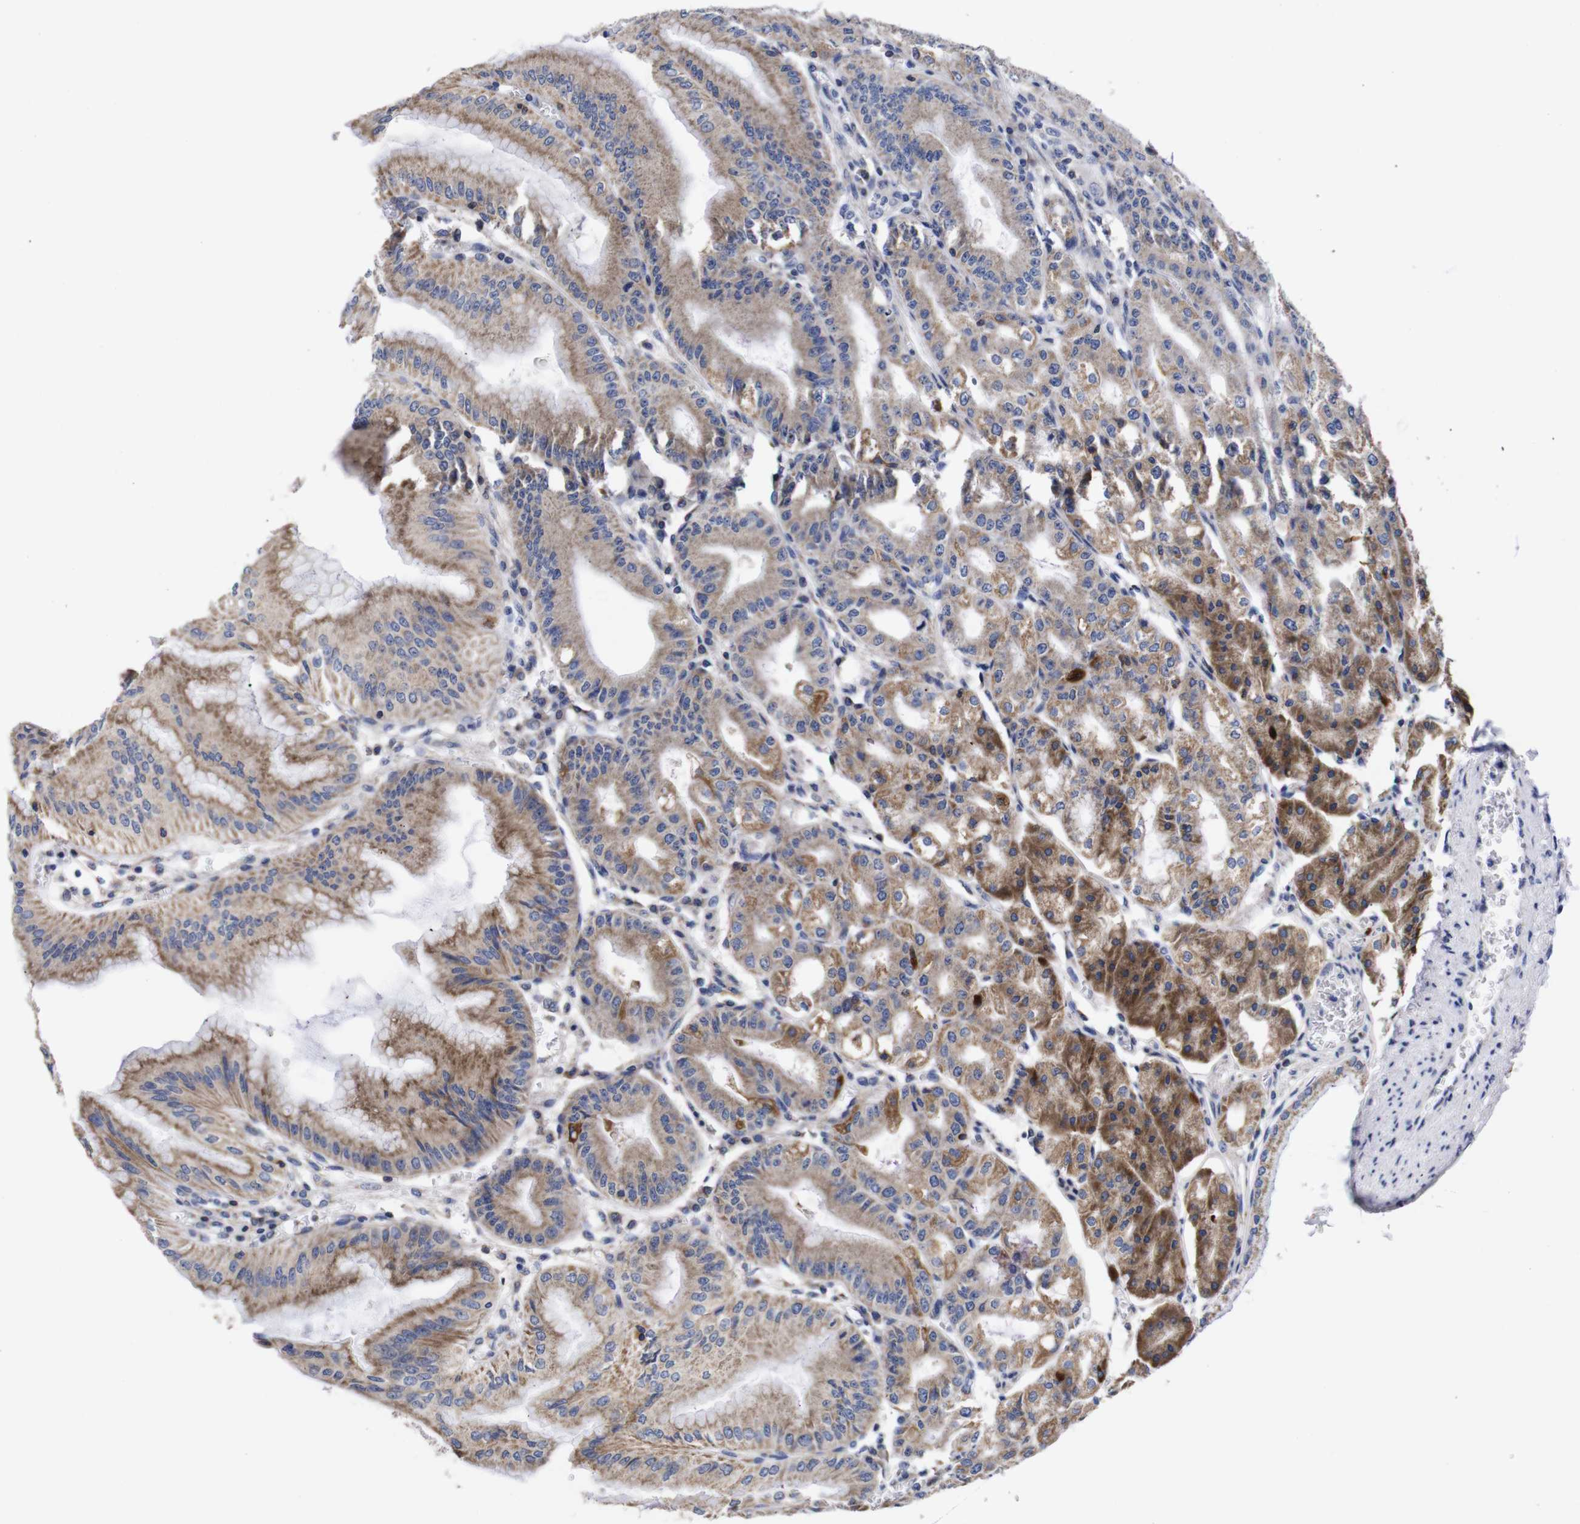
{"staining": {"intensity": "moderate", "quantity": ">75%", "location": "cytoplasmic/membranous"}, "tissue": "stomach", "cell_type": "Glandular cells", "image_type": "normal", "snomed": [{"axis": "morphology", "description": "Normal tissue, NOS"}, {"axis": "topography", "description": "Stomach, lower"}], "caption": "The micrograph reveals staining of benign stomach, revealing moderate cytoplasmic/membranous protein expression (brown color) within glandular cells.", "gene": "OPN3", "patient": {"sex": "male", "age": 71}}